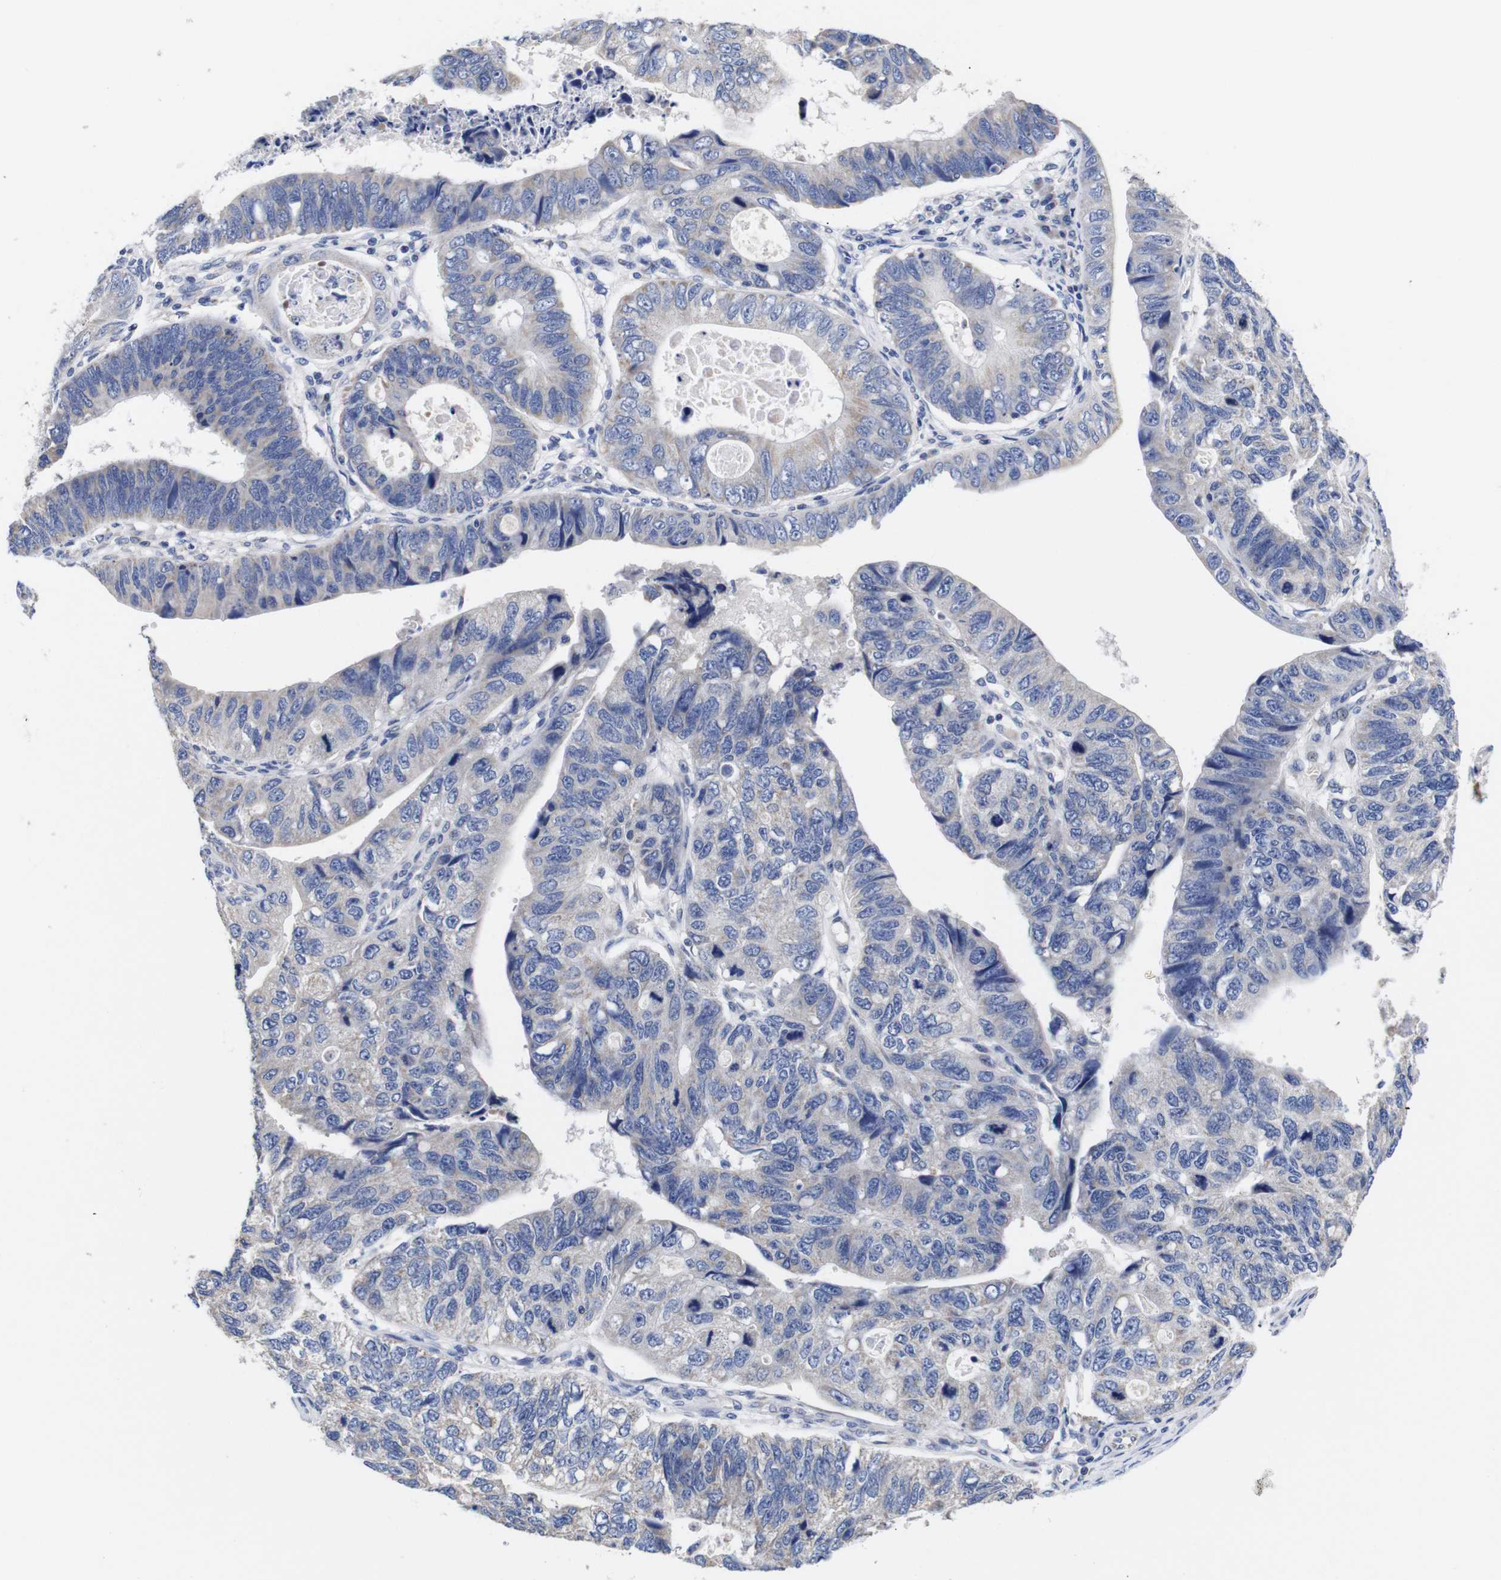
{"staining": {"intensity": "negative", "quantity": "none", "location": "none"}, "tissue": "stomach cancer", "cell_type": "Tumor cells", "image_type": "cancer", "snomed": [{"axis": "morphology", "description": "Adenocarcinoma, NOS"}, {"axis": "topography", "description": "Stomach"}], "caption": "The image exhibits no significant expression in tumor cells of adenocarcinoma (stomach).", "gene": "OPN3", "patient": {"sex": "male", "age": 59}}